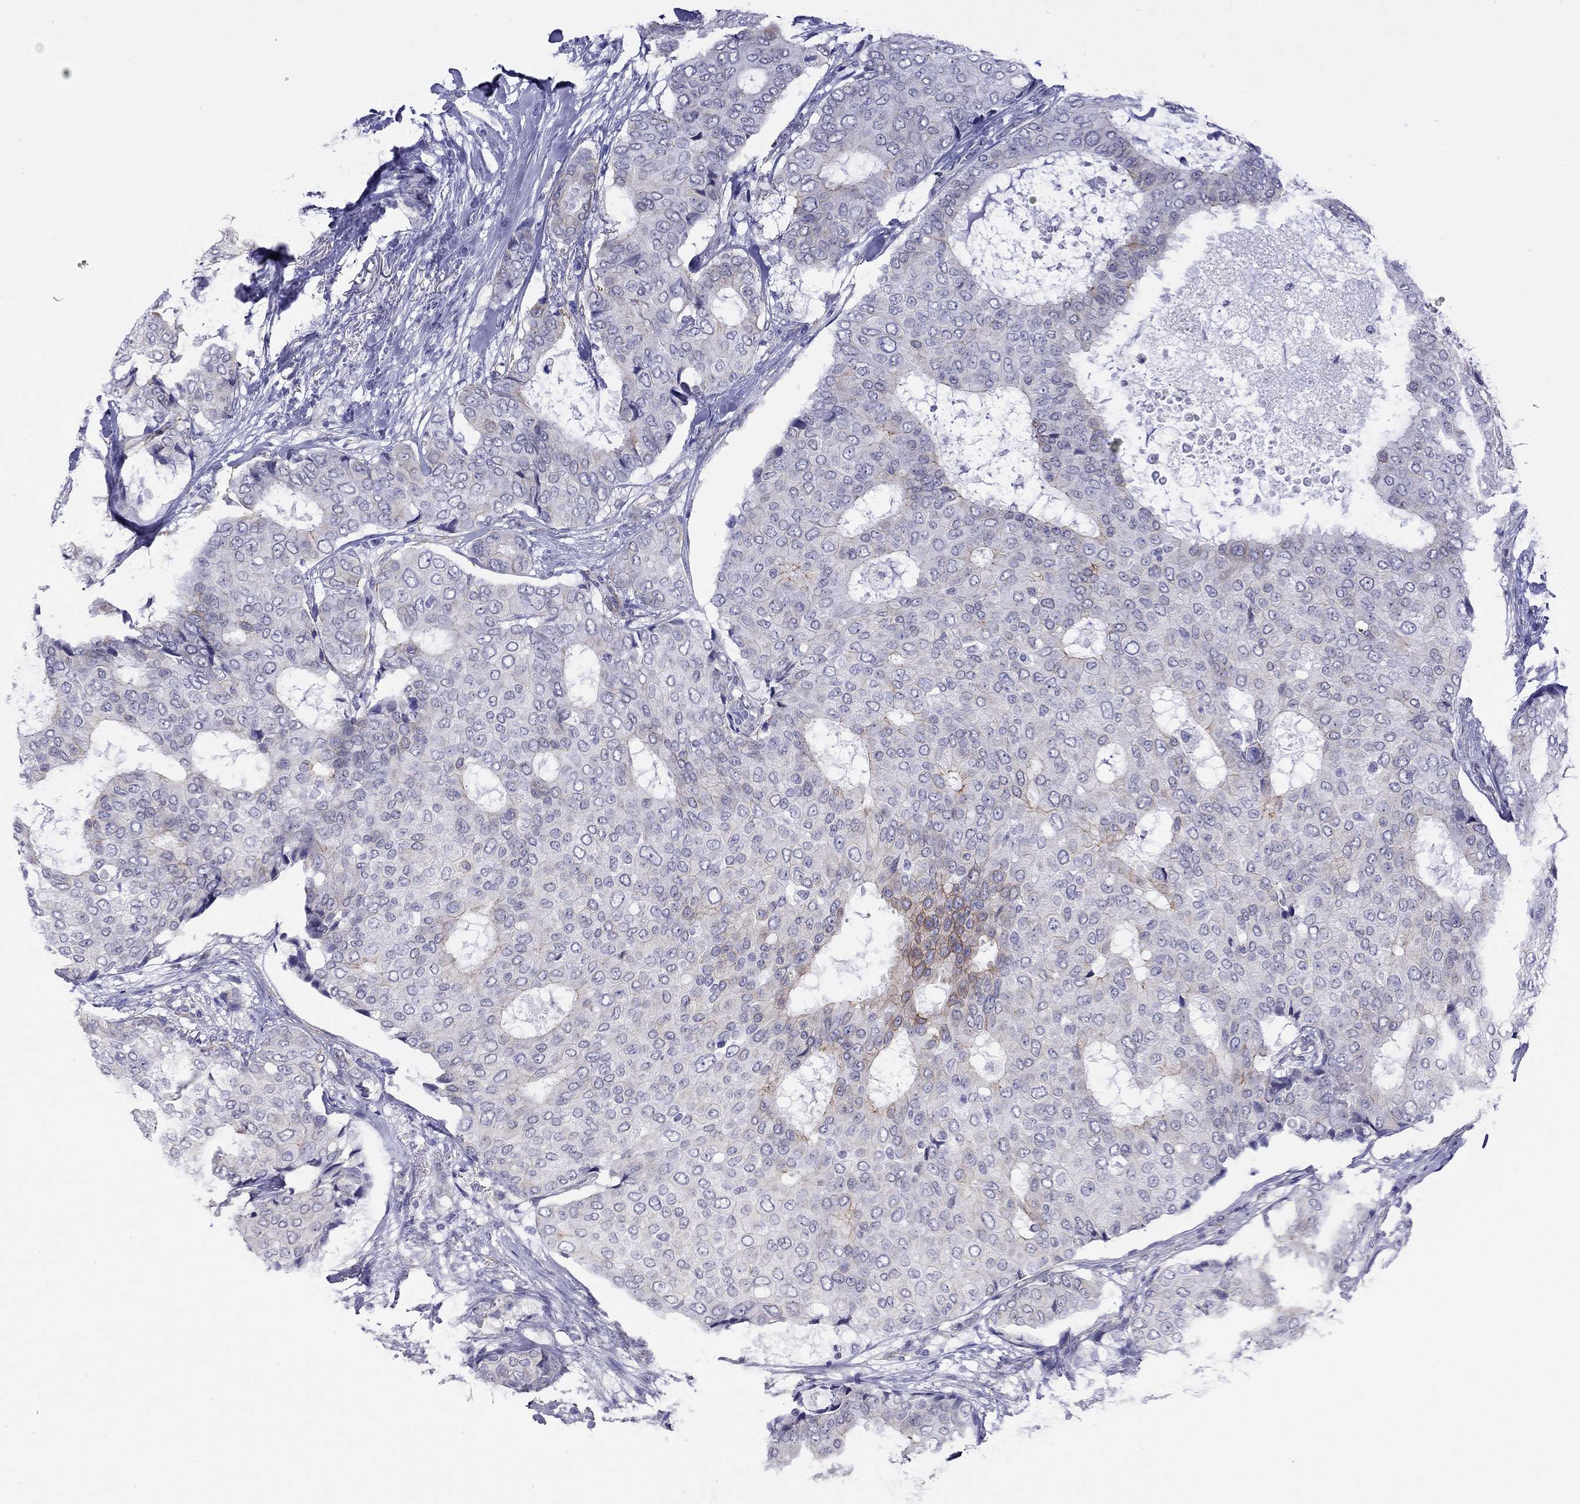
{"staining": {"intensity": "weak", "quantity": "<25%", "location": "cytoplasmic/membranous"}, "tissue": "breast cancer", "cell_type": "Tumor cells", "image_type": "cancer", "snomed": [{"axis": "morphology", "description": "Duct carcinoma"}, {"axis": "topography", "description": "Breast"}], "caption": "Immunohistochemistry photomicrograph of neoplastic tissue: intraductal carcinoma (breast) stained with DAB demonstrates no significant protein positivity in tumor cells.", "gene": "MYMX", "patient": {"sex": "female", "age": 75}}